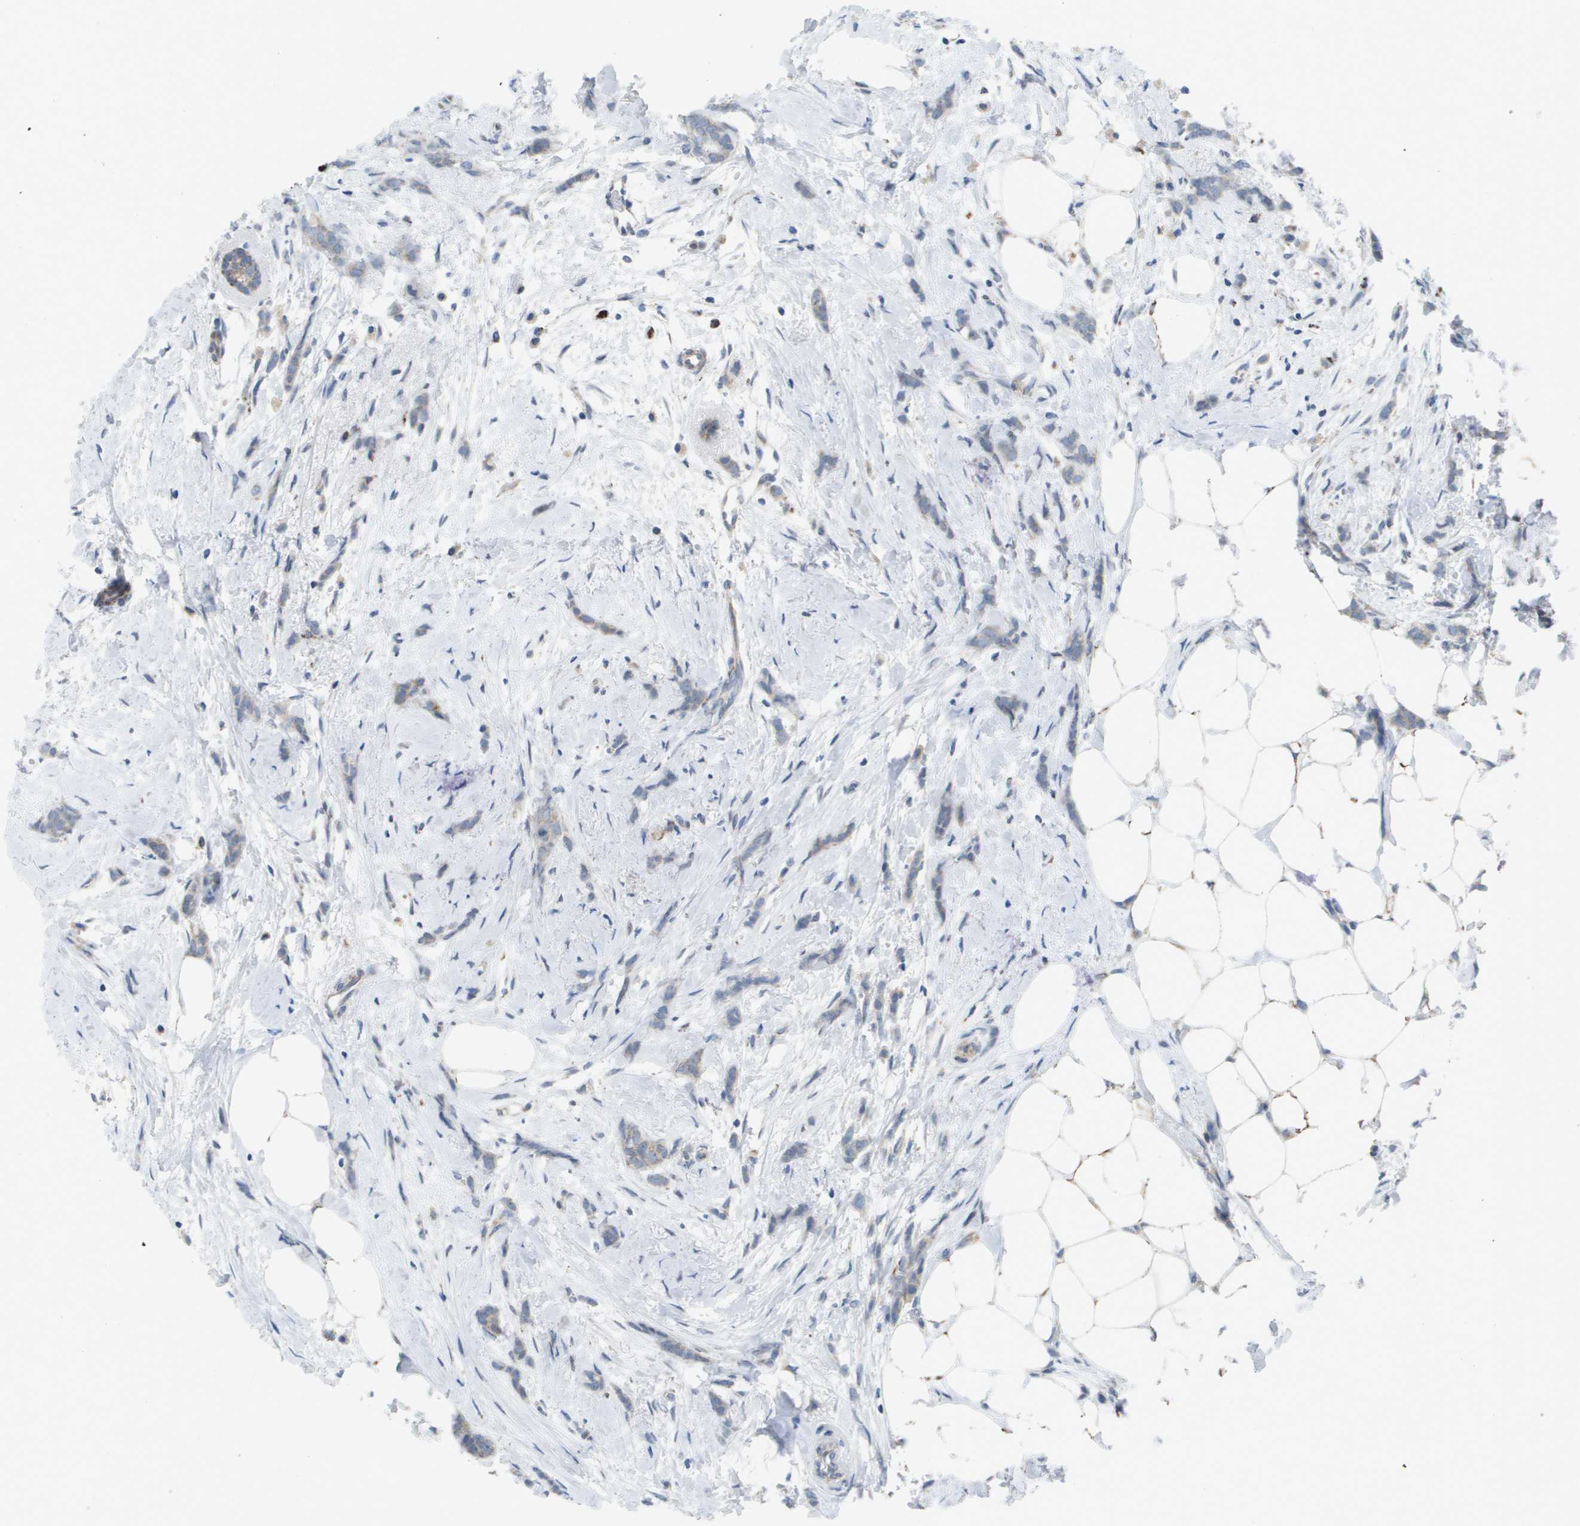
{"staining": {"intensity": "moderate", "quantity": "<25%", "location": "cytoplasmic/membranous"}, "tissue": "breast cancer", "cell_type": "Tumor cells", "image_type": "cancer", "snomed": [{"axis": "morphology", "description": "Lobular carcinoma, in situ"}, {"axis": "morphology", "description": "Lobular carcinoma"}, {"axis": "topography", "description": "Breast"}], "caption": "IHC of lobular carcinoma (breast) demonstrates low levels of moderate cytoplasmic/membranous expression in approximately <25% of tumor cells.", "gene": "TMEM223", "patient": {"sex": "female", "age": 41}}